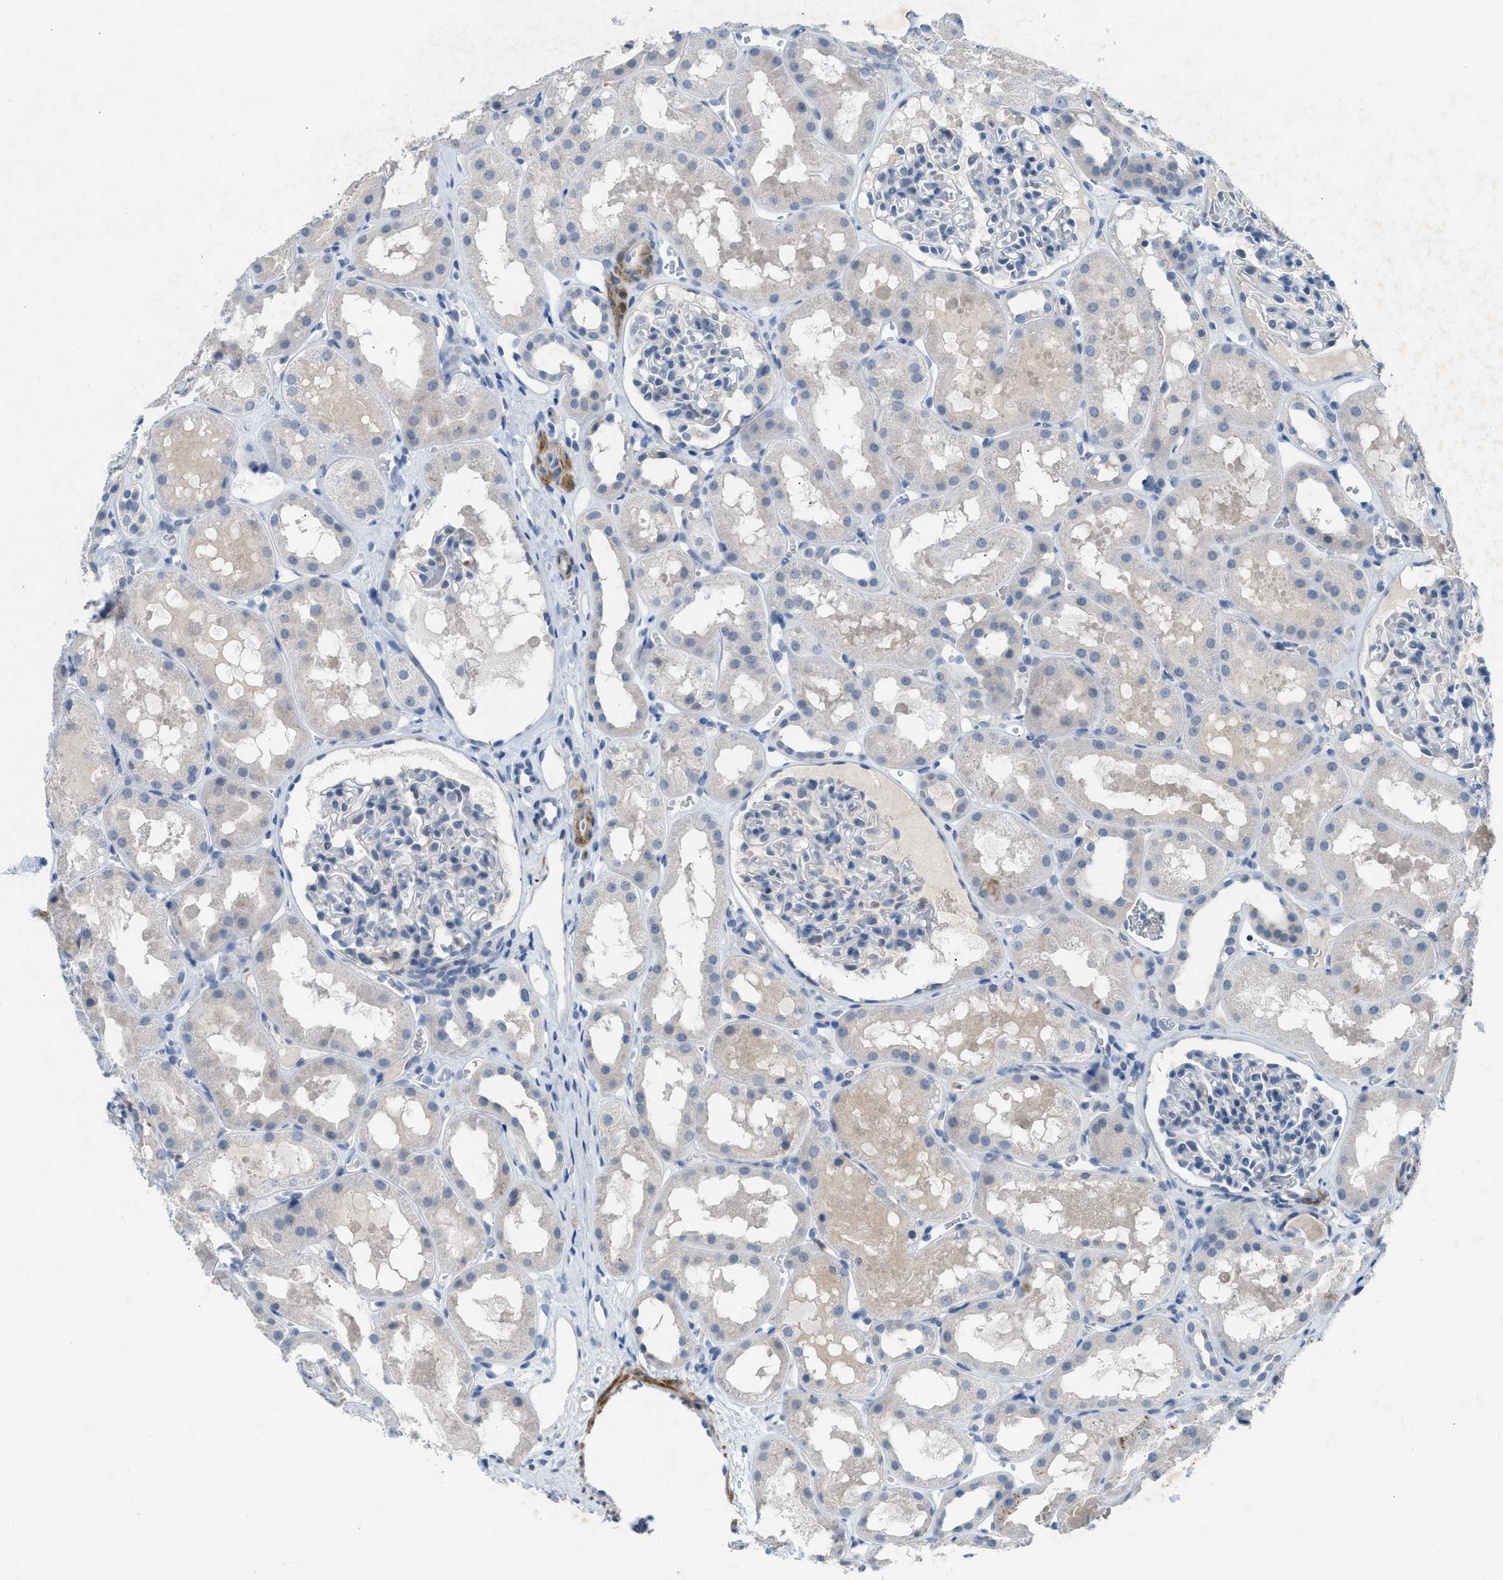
{"staining": {"intensity": "negative", "quantity": "none", "location": "none"}, "tissue": "kidney", "cell_type": "Cells in glomeruli", "image_type": "normal", "snomed": [{"axis": "morphology", "description": "Normal tissue, NOS"}, {"axis": "topography", "description": "Kidney"}, {"axis": "topography", "description": "Urinary bladder"}], "caption": "This is an immunohistochemistry photomicrograph of normal human kidney. There is no positivity in cells in glomeruli.", "gene": "SLC5A5", "patient": {"sex": "male", "age": 16}}